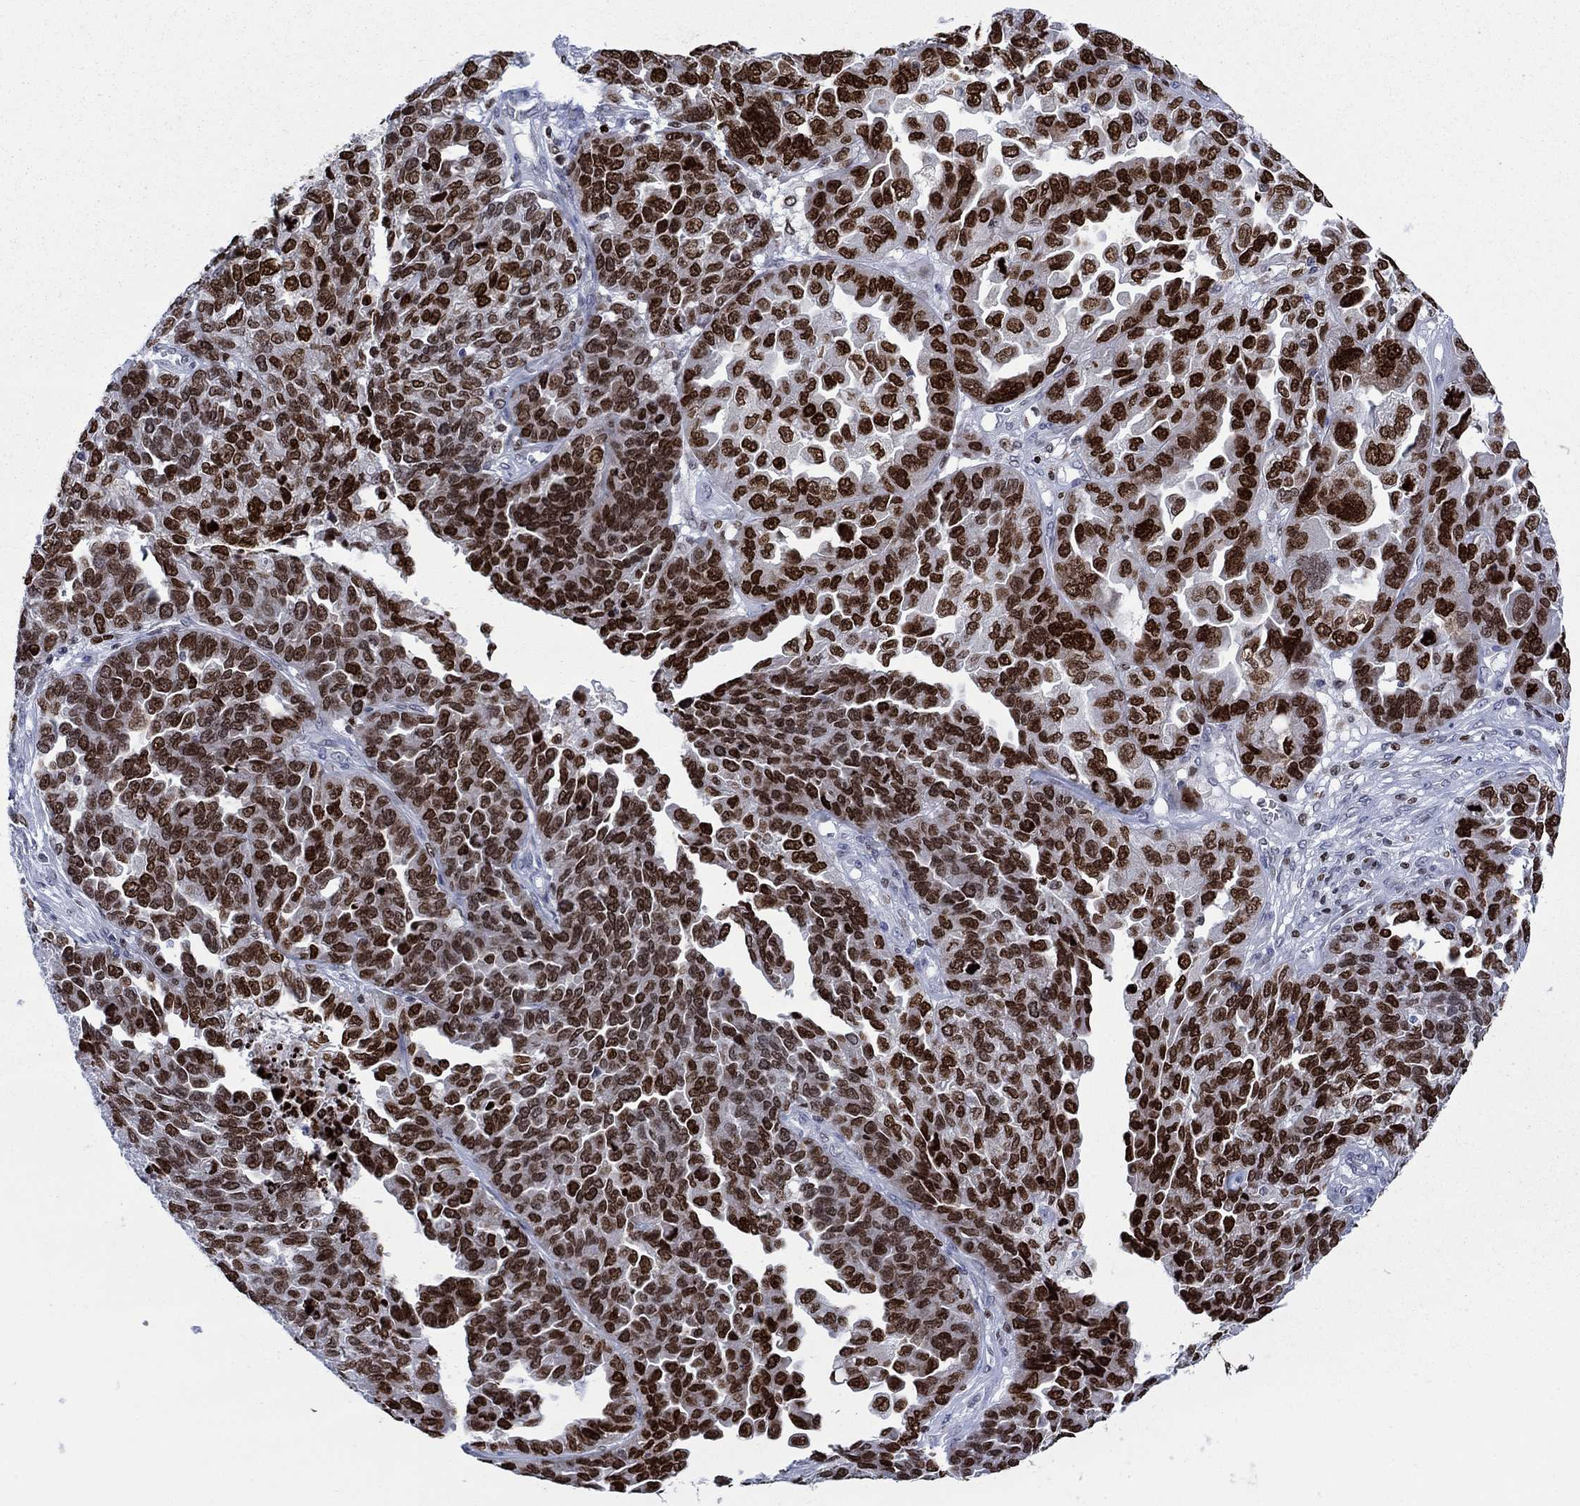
{"staining": {"intensity": "strong", "quantity": "25%-75%", "location": "nuclear"}, "tissue": "ovarian cancer", "cell_type": "Tumor cells", "image_type": "cancer", "snomed": [{"axis": "morphology", "description": "Cystadenocarcinoma, serous, NOS"}, {"axis": "topography", "description": "Ovary"}], "caption": "Strong nuclear positivity for a protein is identified in about 25%-75% of tumor cells of ovarian cancer using immunohistochemistry (IHC).", "gene": "HMGA1", "patient": {"sex": "female", "age": 87}}